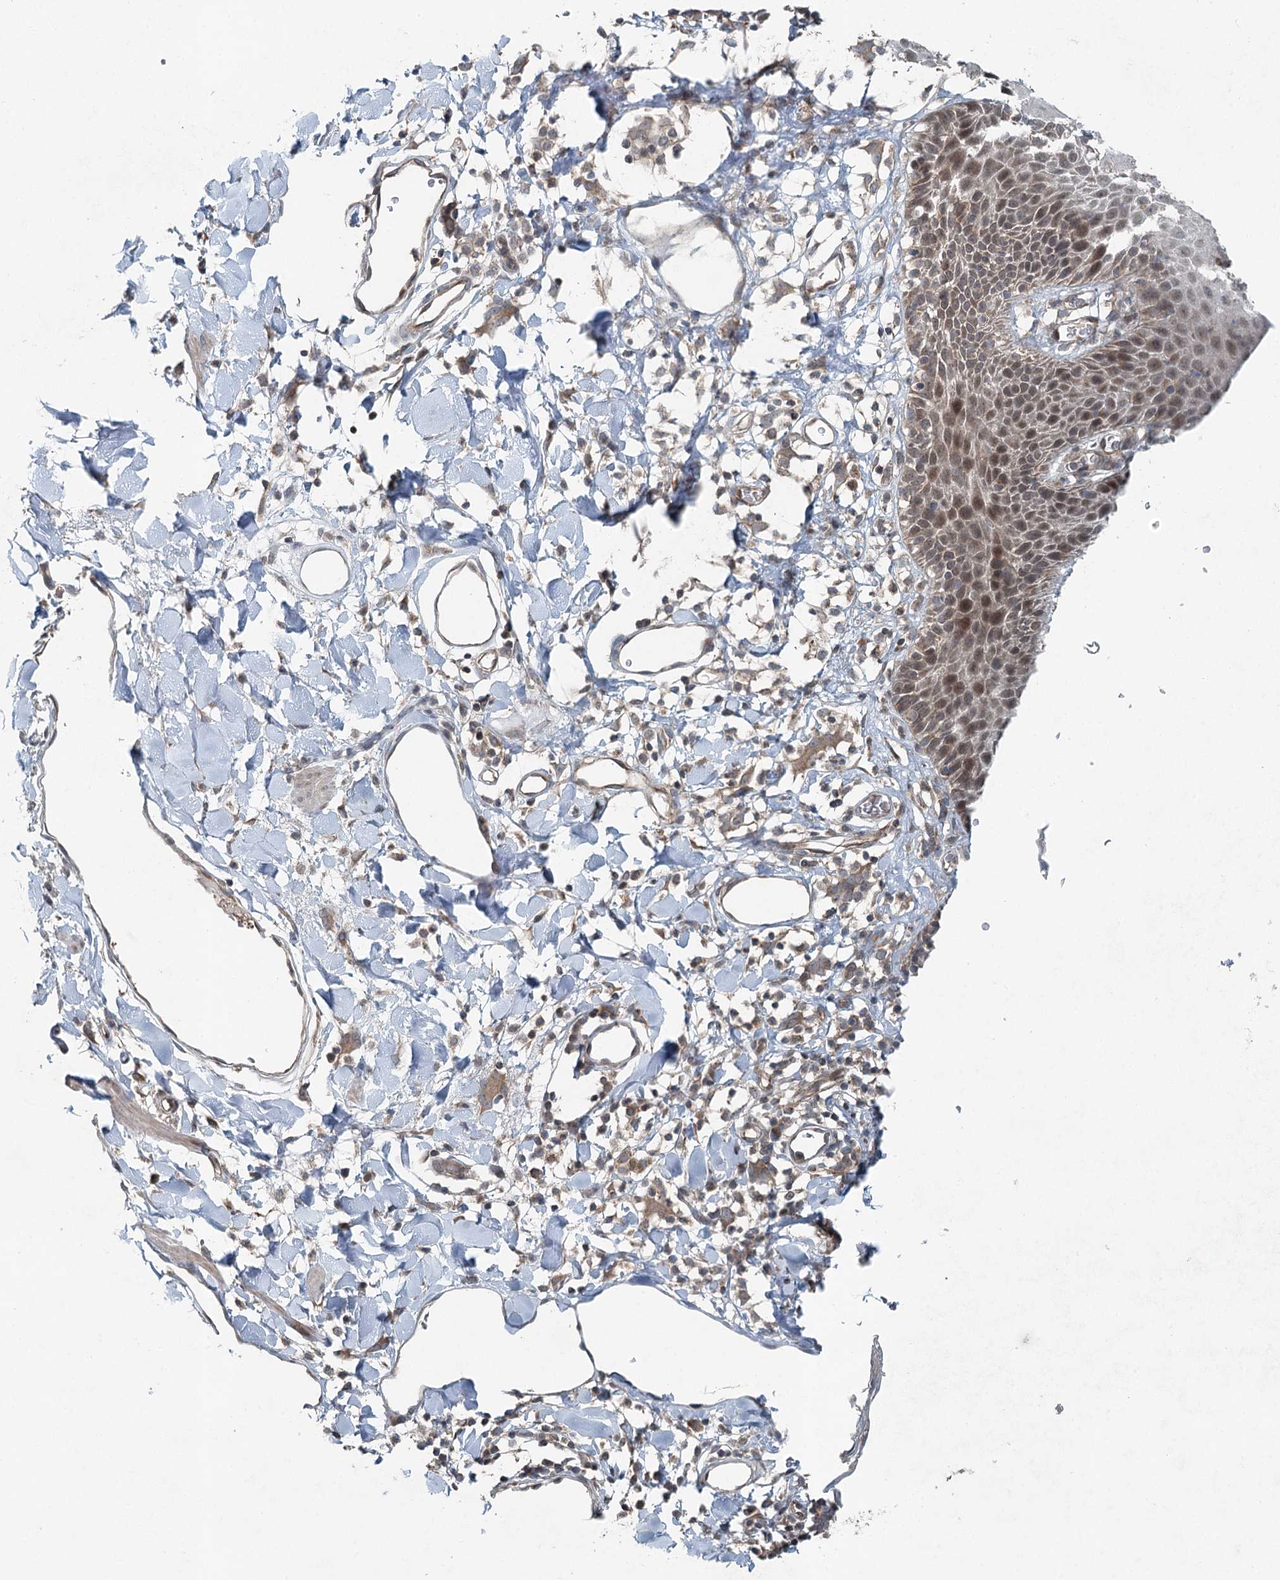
{"staining": {"intensity": "moderate", "quantity": "<25%", "location": "cytoplasmic/membranous,nuclear"}, "tissue": "skin", "cell_type": "Epidermal cells", "image_type": "normal", "snomed": [{"axis": "morphology", "description": "Normal tissue, NOS"}, {"axis": "topography", "description": "Vulva"}], "caption": "A low amount of moderate cytoplasmic/membranous,nuclear staining is appreciated in about <25% of epidermal cells in benign skin.", "gene": "SKIC3", "patient": {"sex": "female", "age": 68}}